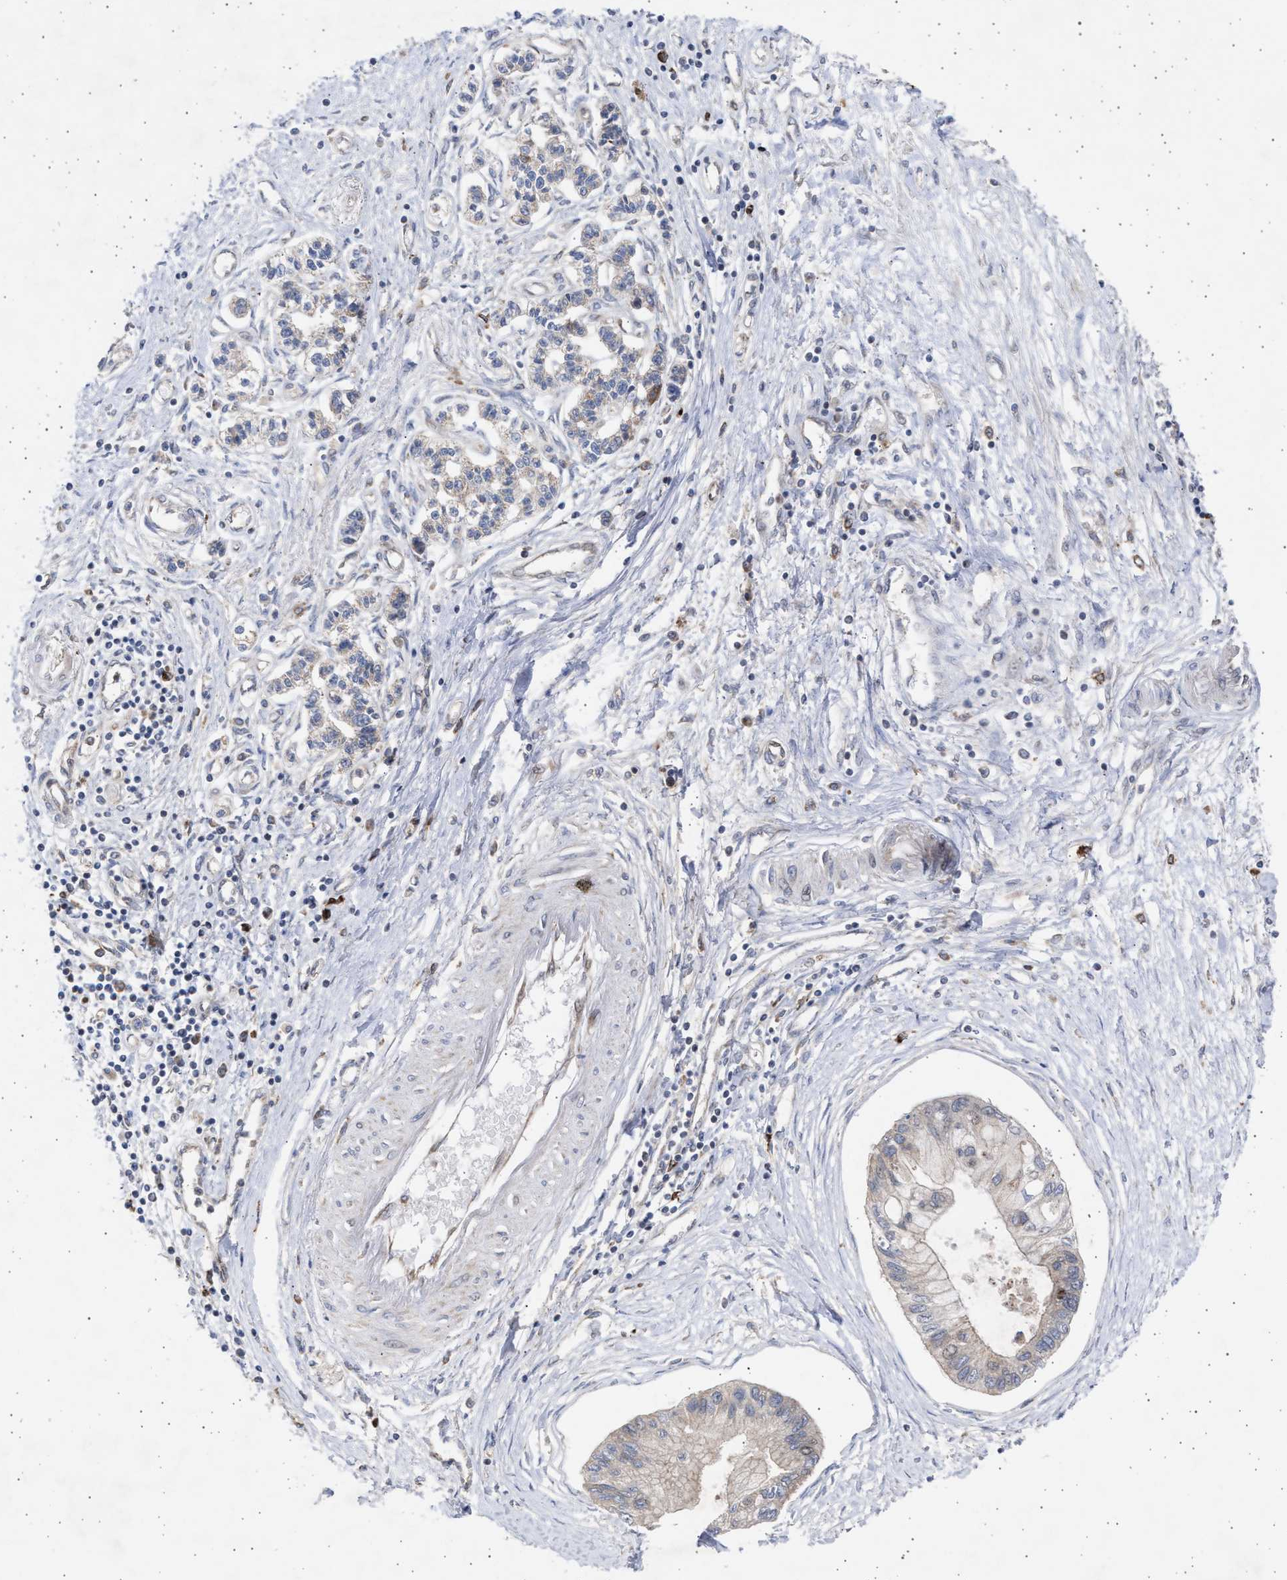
{"staining": {"intensity": "weak", "quantity": "25%-75%", "location": "cytoplasmic/membranous"}, "tissue": "pancreatic cancer", "cell_type": "Tumor cells", "image_type": "cancer", "snomed": [{"axis": "morphology", "description": "Adenocarcinoma, NOS"}, {"axis": "topography", "description": "Pancreas"}], "caption": "Tumor cells reveal low levels of weak cytoplasmic/membranous positivity in approximately 25%-75% of cells in pancreatic cancer. (DAB = brown stain, brightfield microscopy at high magnification).", "gene": "TTC19", "patient": {"sex": "female", "age": 77}}